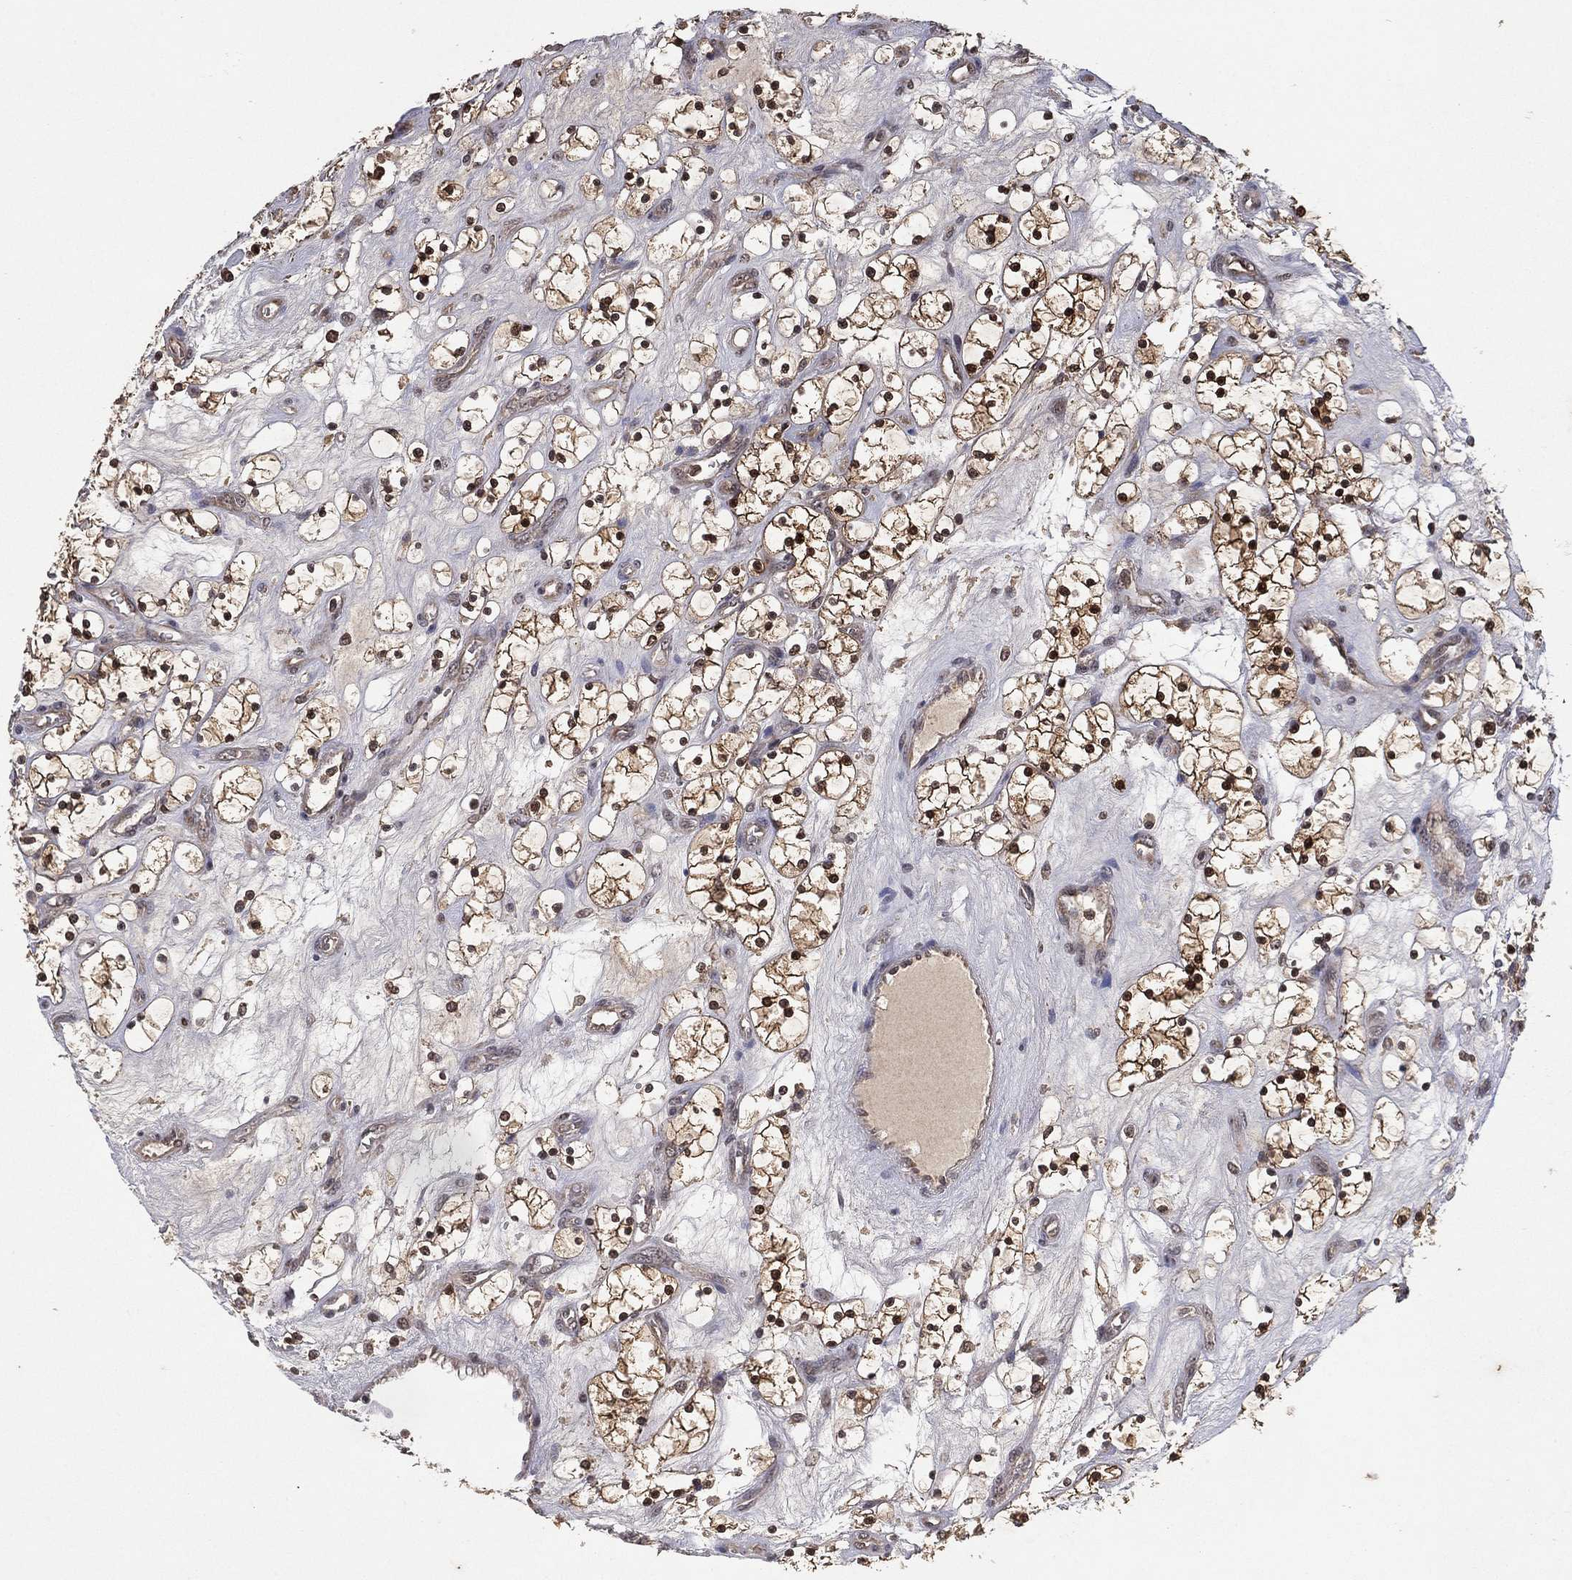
{"staining": {"intensity": "moderate", "quantity": "<25%", "location": "cytoplasmic/membranous,nuclear"}, "tissue": "renal cancer", "cell_type": "Tumor cells", "image_type": "cancer", "snomed": [{"axis": "morphology", "description": "Adenocarcinoma, NOS"}, {"axis": "topography", "description": "Kidney"}], "caption": "Renal cancer tissue reveals moderate cytoplasmic/membranous and nuclear staining in approximately <25% of tumor cells, visualized by immunohistochemistry. Immunohistochemistry (ihc) stains the protein of interest in brown and the nuclei are stained blue.", "gene": "NELFCD", "patient": {"sex": "female", "age": 69}}